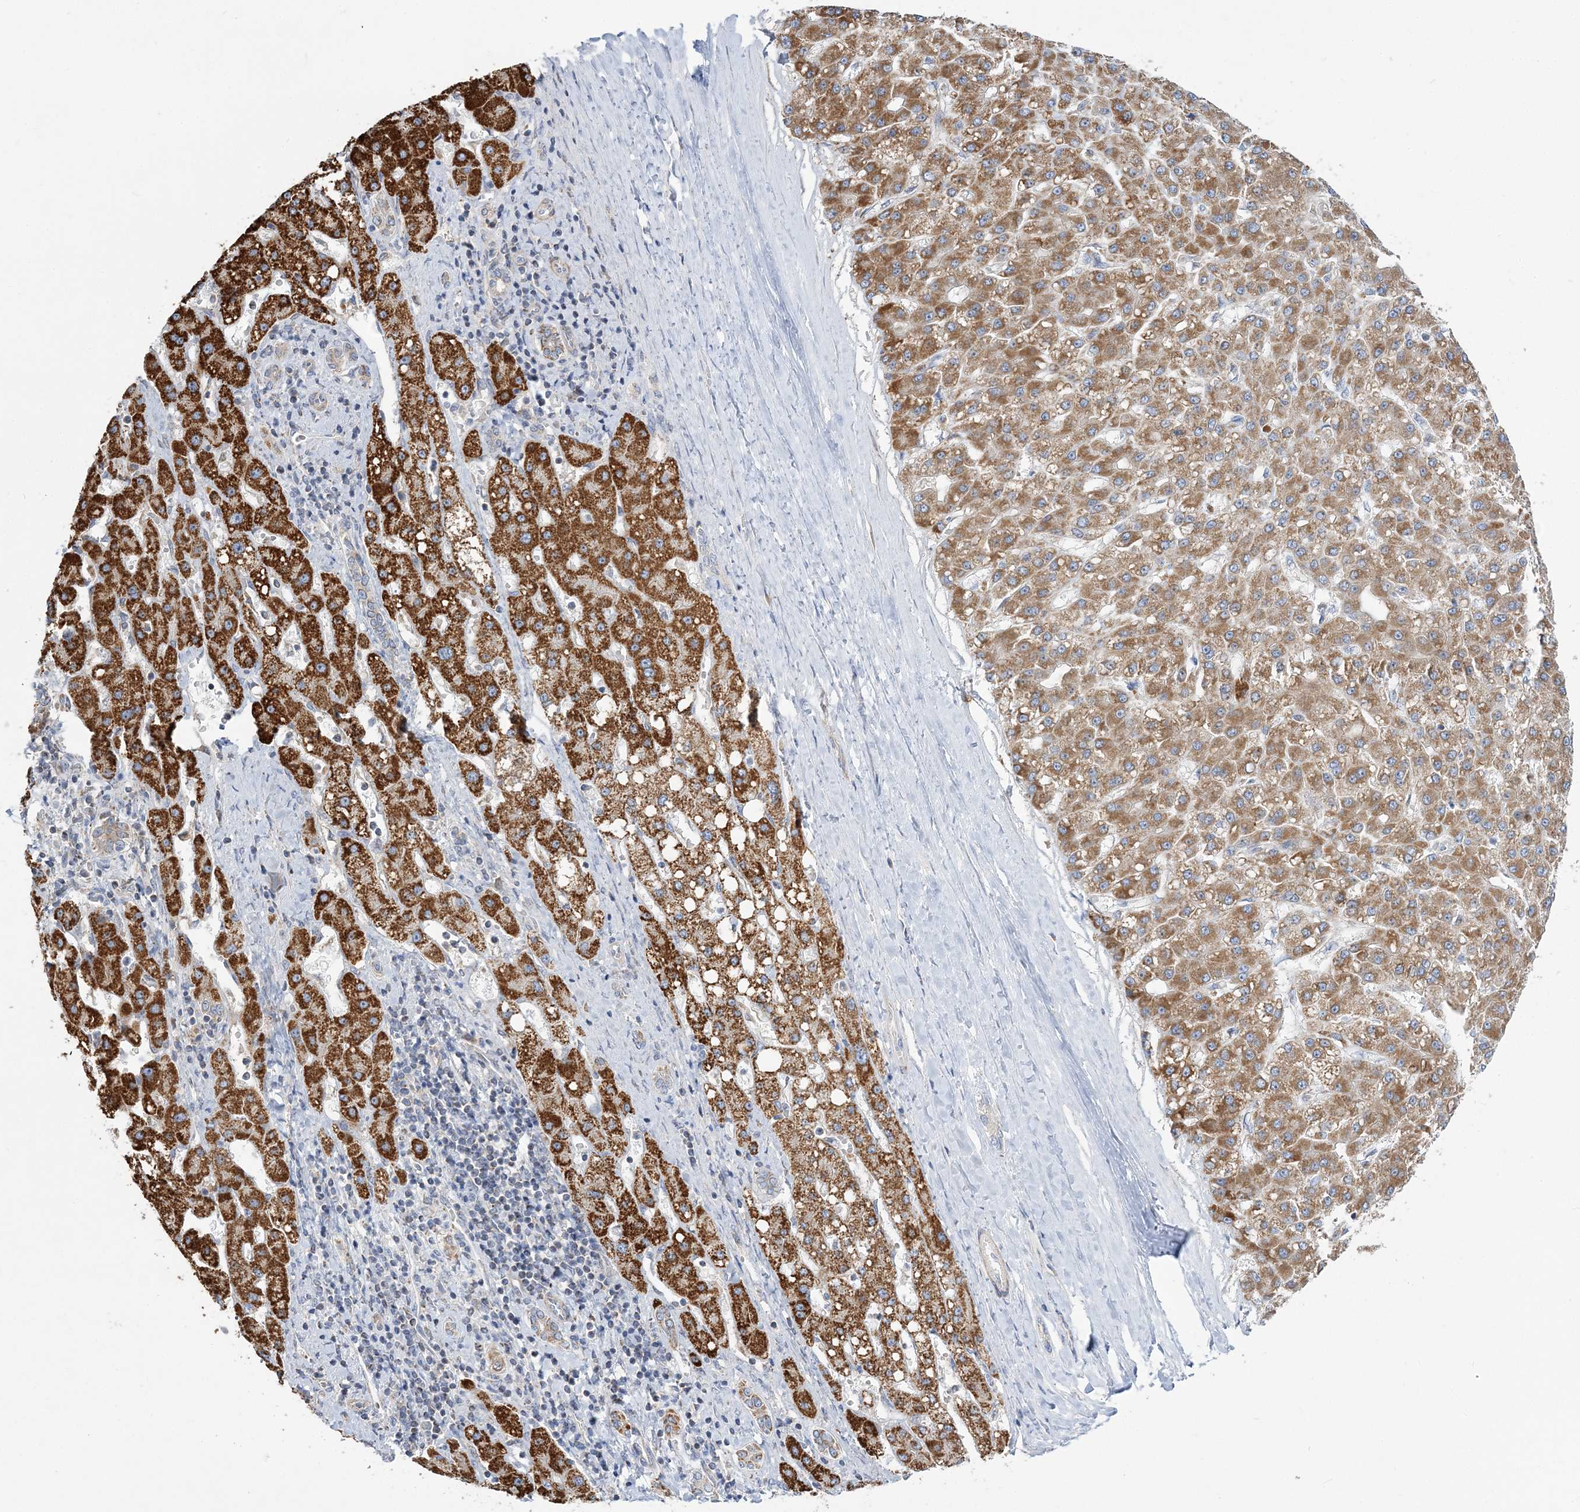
{"staining": {"intensity": "moderate", "quantity": ">75%", "location": "cytoplasmic/membranous"}, "tissue": "liver cancer", "cell_type": "Tumor cells", "image_type": "cancer", "snomed": [{"axis": "morphology", "description": "Carcinoma, Hepatocellular, NOS"}, {"axis": "topography", "description": "Liver"}], "caption": "Tumor cells display medium levels of moderate cytoplasmic/membranous expression in approximately >75% of cells in liver cancer (hepatocellular carcinoma).", "gene": "MMADHC", "patient": {"sex": "male", "age": 67}}